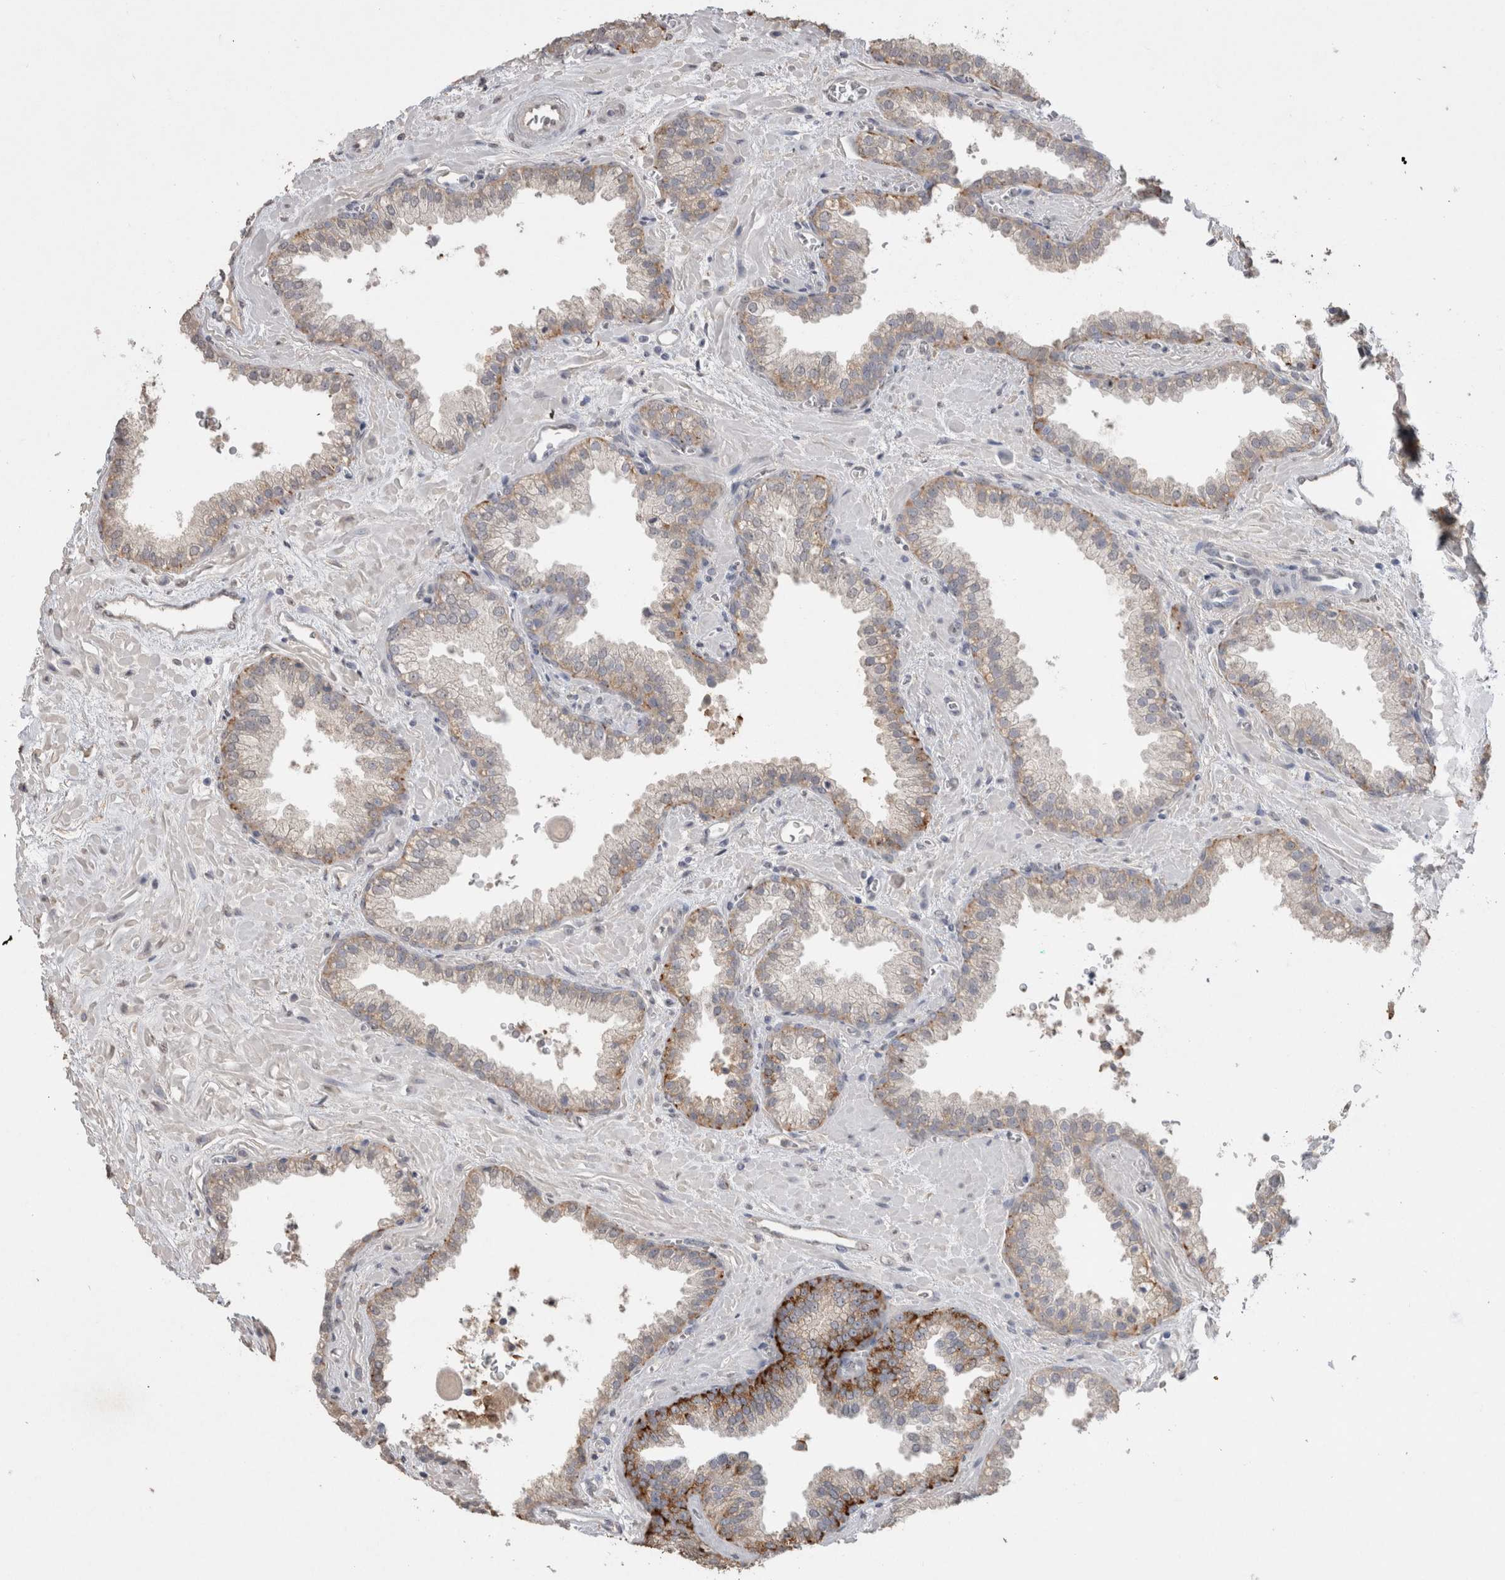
{"staining": {"intensity": "moderate", "quantity": "<25%", "location": "cytoplasmic/membranous"}, "tissue": "prostate cancer", "cell_type": "Tumor cells", "image_type": "cancer", "snomed": [{"axis": "morphology", "description": "Adenocarcinoma, Low grade"}, {"axis": "topography", "description": "Prostate"}], "caption": "IHC of human prostate adenocarcinoma (low-grade) shows low levels of moderate cytoplasmic/membranous positivity in about <25% of tumor cells.", "gene": "NAALADL2", "patient": {"sex": "male", "age": 71}}